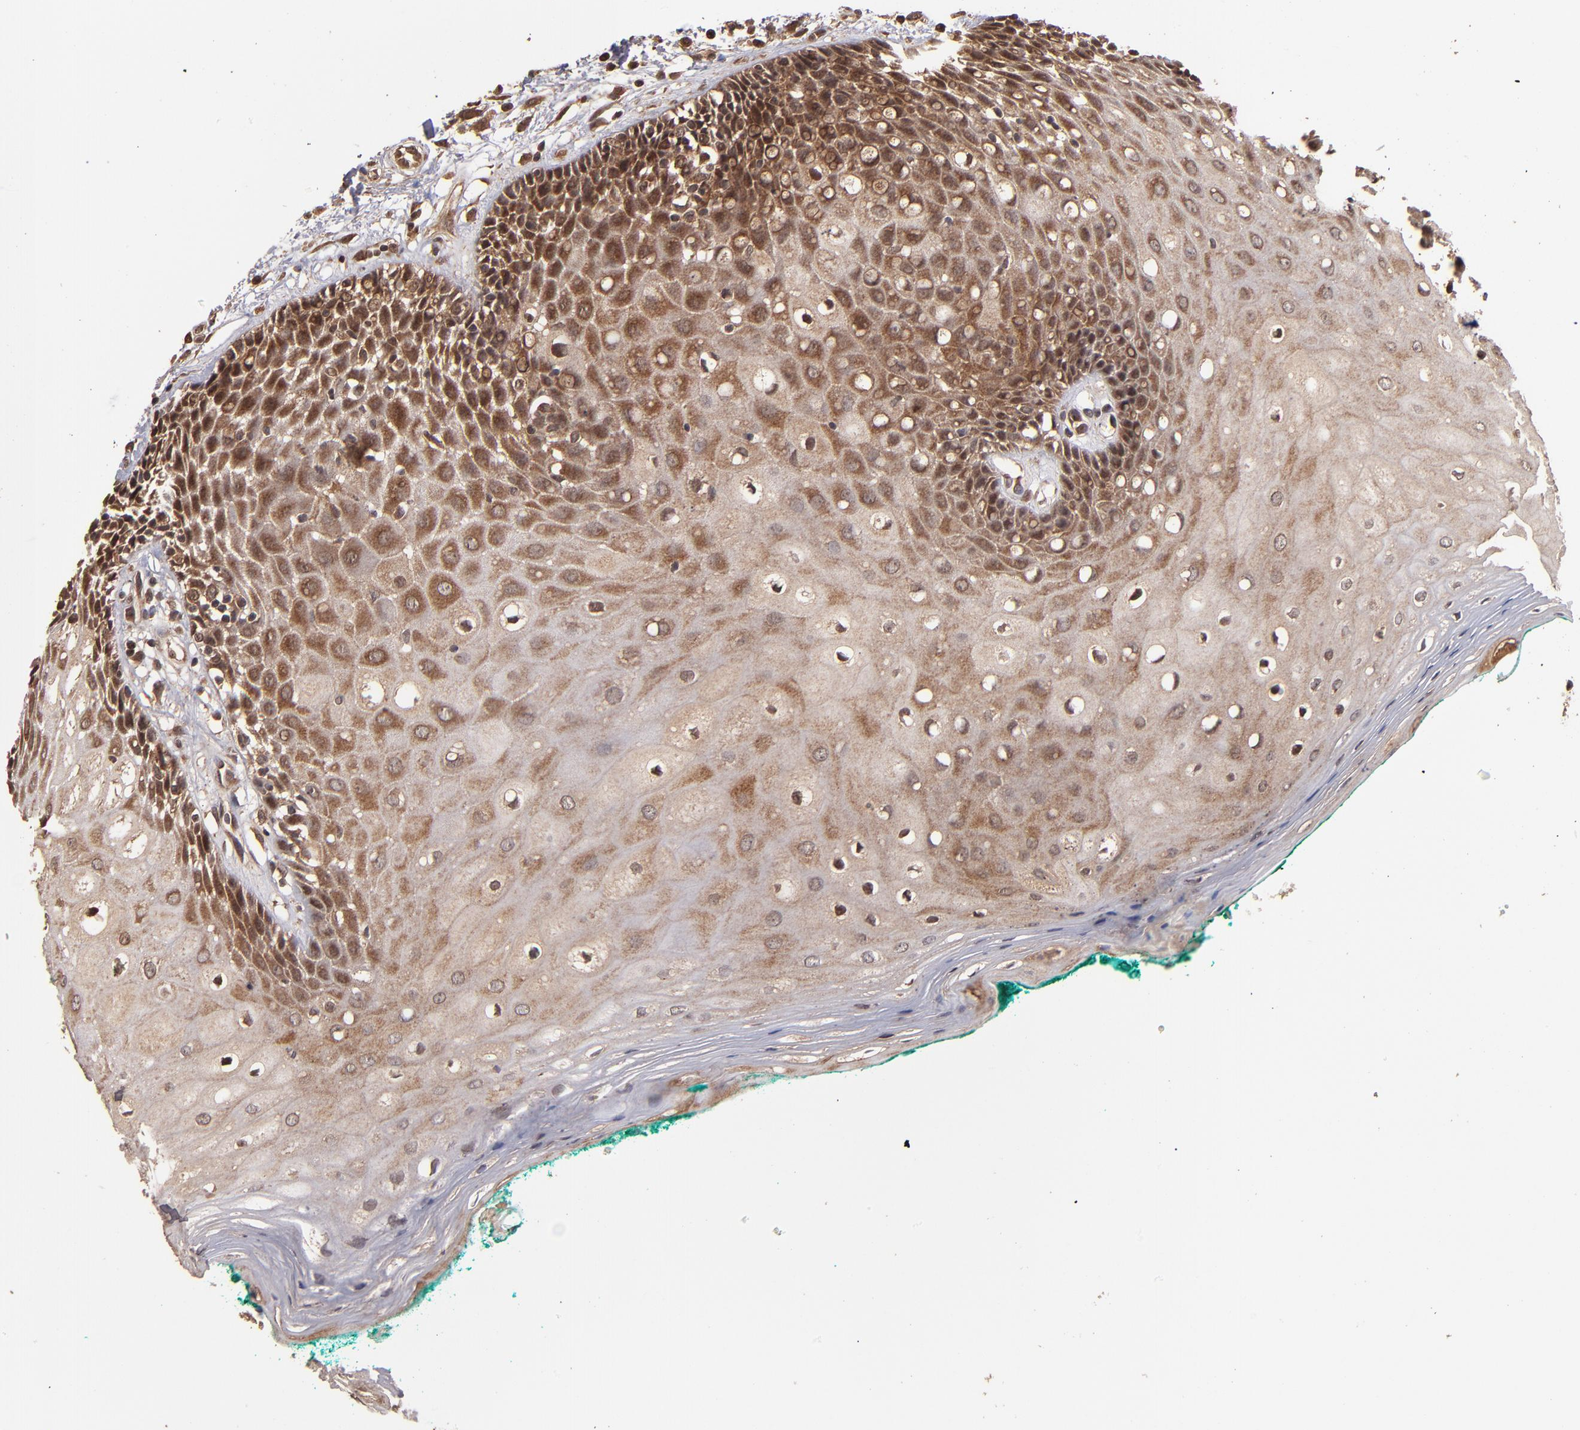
{"staining": {"intensity": "moderate", "quantity": ">75%", "location": "cytoplasmic/membranous,nuclear"}, "tissue": "oral mucosa", "cell_type": "Squamous epithelial cells", "image_type": "normal", "snomed": [{"axis": "morphology", "description": "Normal tissue, NOS"}, {"axis": "morphology", "description": "Squamous cell carcinoma, NOS"}, {"axis": "topography", "description": "Skeletal muscle"}, {"axis": "topography", "description": "Oral tissue"}, {"axis": "topography", "description": "Head-Neck"}], "caption": "IHC histopathology image of unremarkable oral mucosa: human oral mucosa stained using immunohistochemistry exhibits medium levels of moderate protein expression localized specifically in the cytoplasmic/membranous,nuclear of squamous epithelial cells, appearing as a cytoplasmic/membranous,nuclear brown color.", "gene": "NFE2L2", "patient": {"sex": "female", "age": 84}}